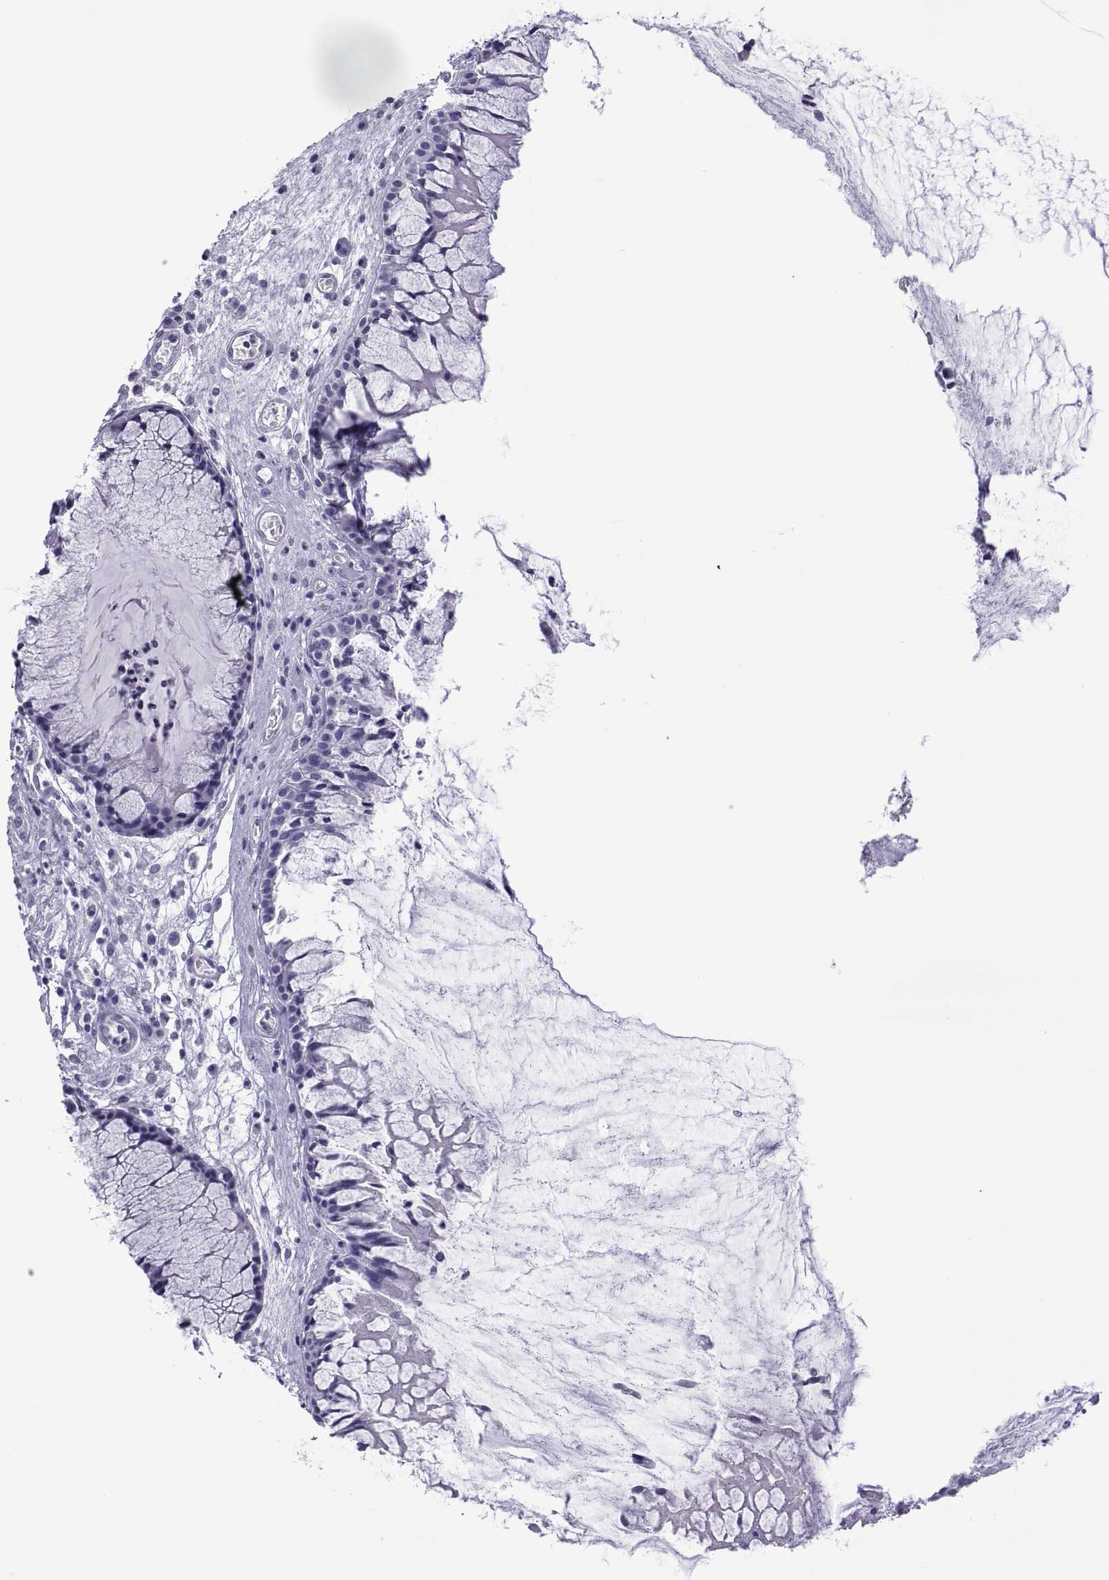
{"staining": {"intensity": "negative", "quantity": "none", "location": "none"}, "tissue": "nasopharynx", "cell_type": "Respiratory epithelial cells", "image_type": "normal", "snomed": [{"axis": "morphology", "description": "Normal tissue, NOS"}, {"axis": "topography", "description": "Nasopharynx"}], "caption": "An immunohistochemistry histopathology image of unremarkable nasopharynx is shown. There is no staining in respiratory epithelial cells of nasopharynx.", "gene": "SPANXA1", "patient": {"sex": "female", "age": 47}}